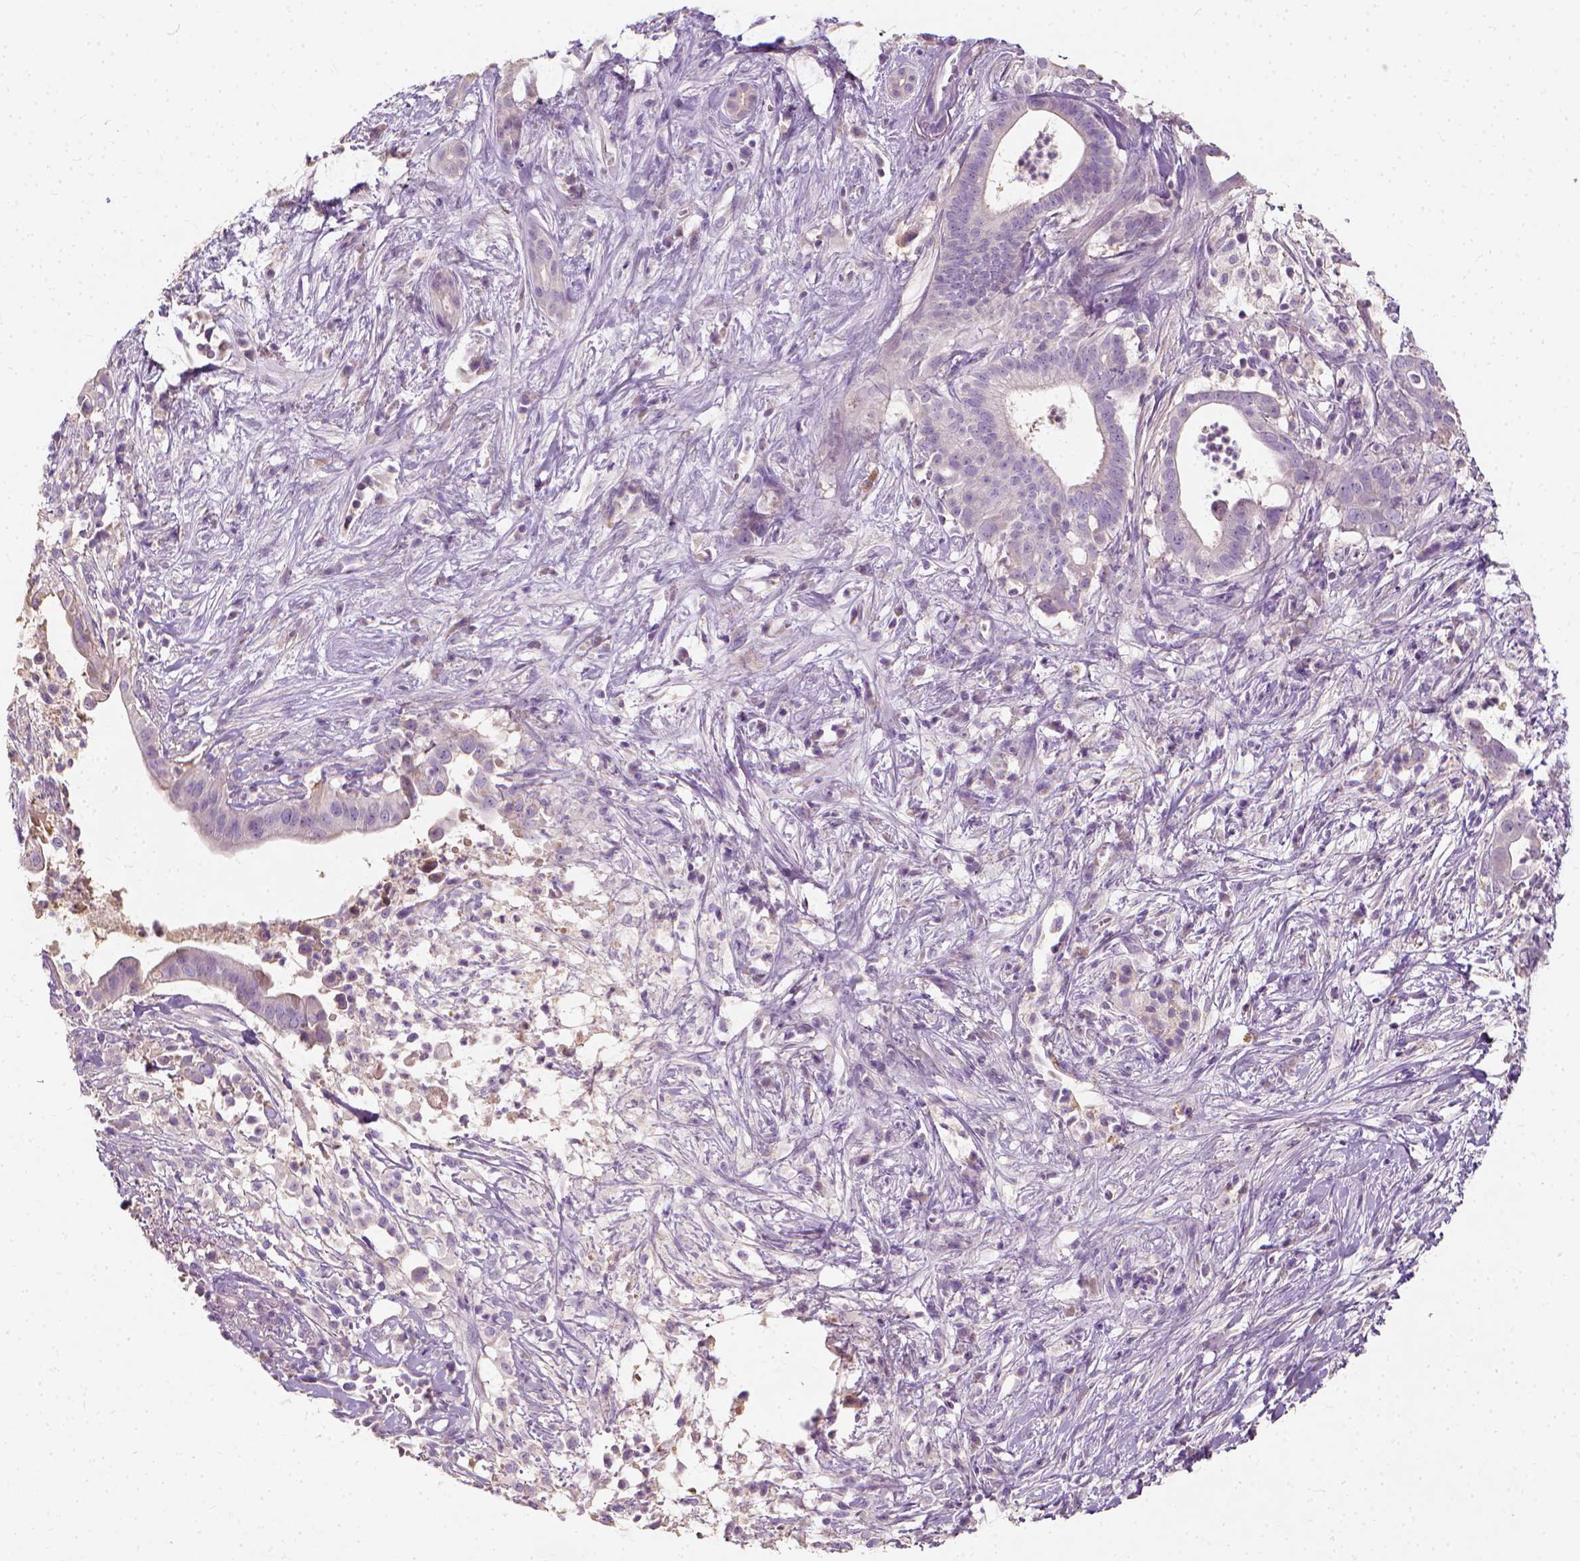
{"staining": {"intensity": "negative", "quantity": "none", "location": "none"}, "tissue": "pancreatic cancer", "cell_type": "Tumor cells", "image_type": "cancer", "snomed": [{"axis": "morphology", "description": "Adenocarcinoma, NOS"}, {"axis": "topography", "description": "Pancreas"}], "caption": "Tumor cells are negative for protein expression in human adenocarcinoma (pancreatic).", "gene": "DHCR24", "patient": {"sex": "male", "age": 61}}